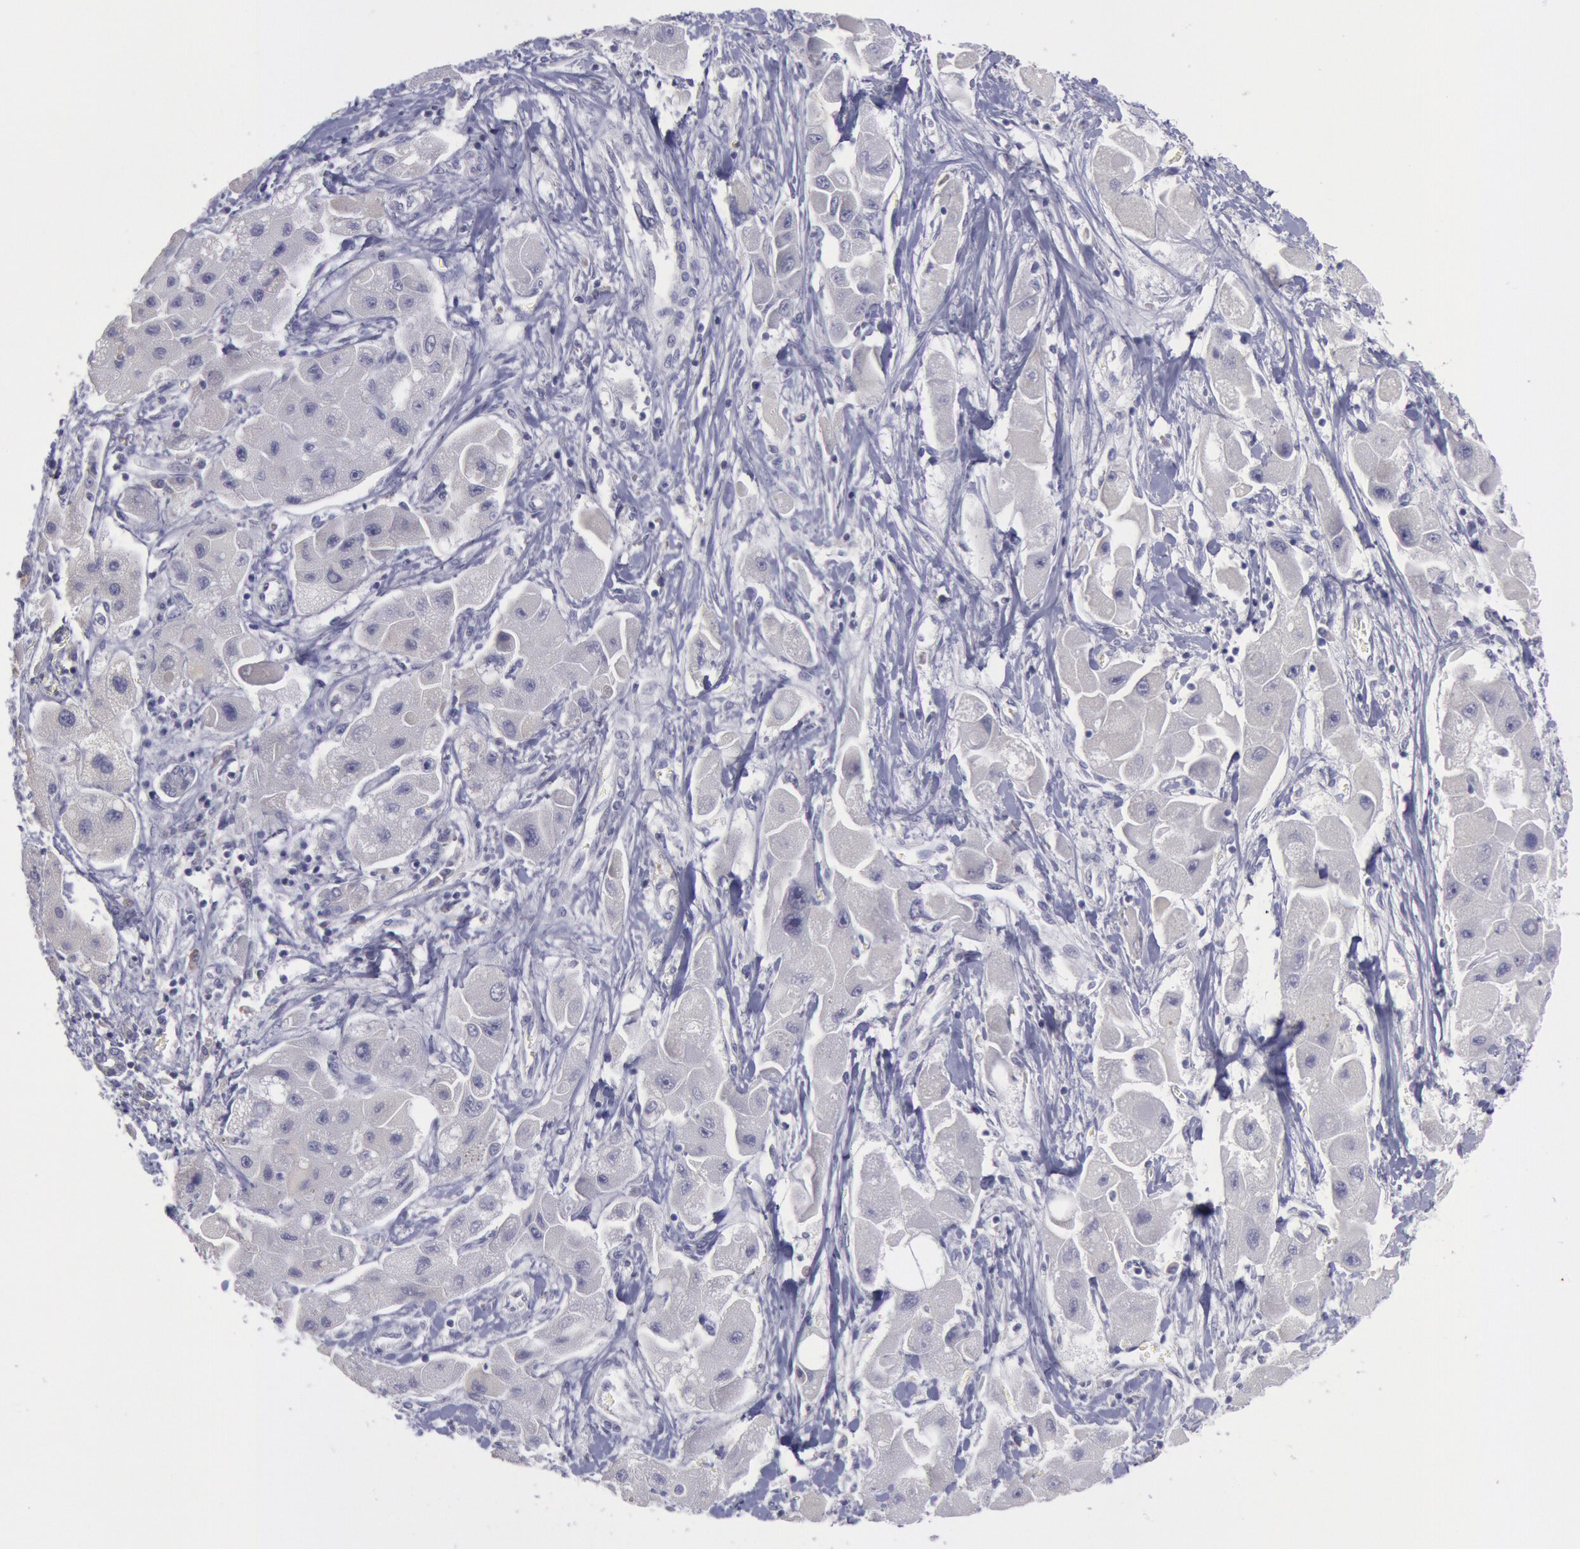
{"staining": {"intensity": "negative", "quantity": "none", "location": "none"}, "tissue": "liver cancer", "cell_type": "Tumor cells", "image_type": "cancer", "snomed": [{"axis": "morphology", "description": "Carcinoma, Hepatocellular, NOS"}, {"axis": "topography", "description": "Liver"}], "caption": "Micrograph shows no protein expression in tumor cells of liver hepatocellular carcinoma tissue.", "gene": "MYH7", "patient": {"sex": "male", "age": 24}}